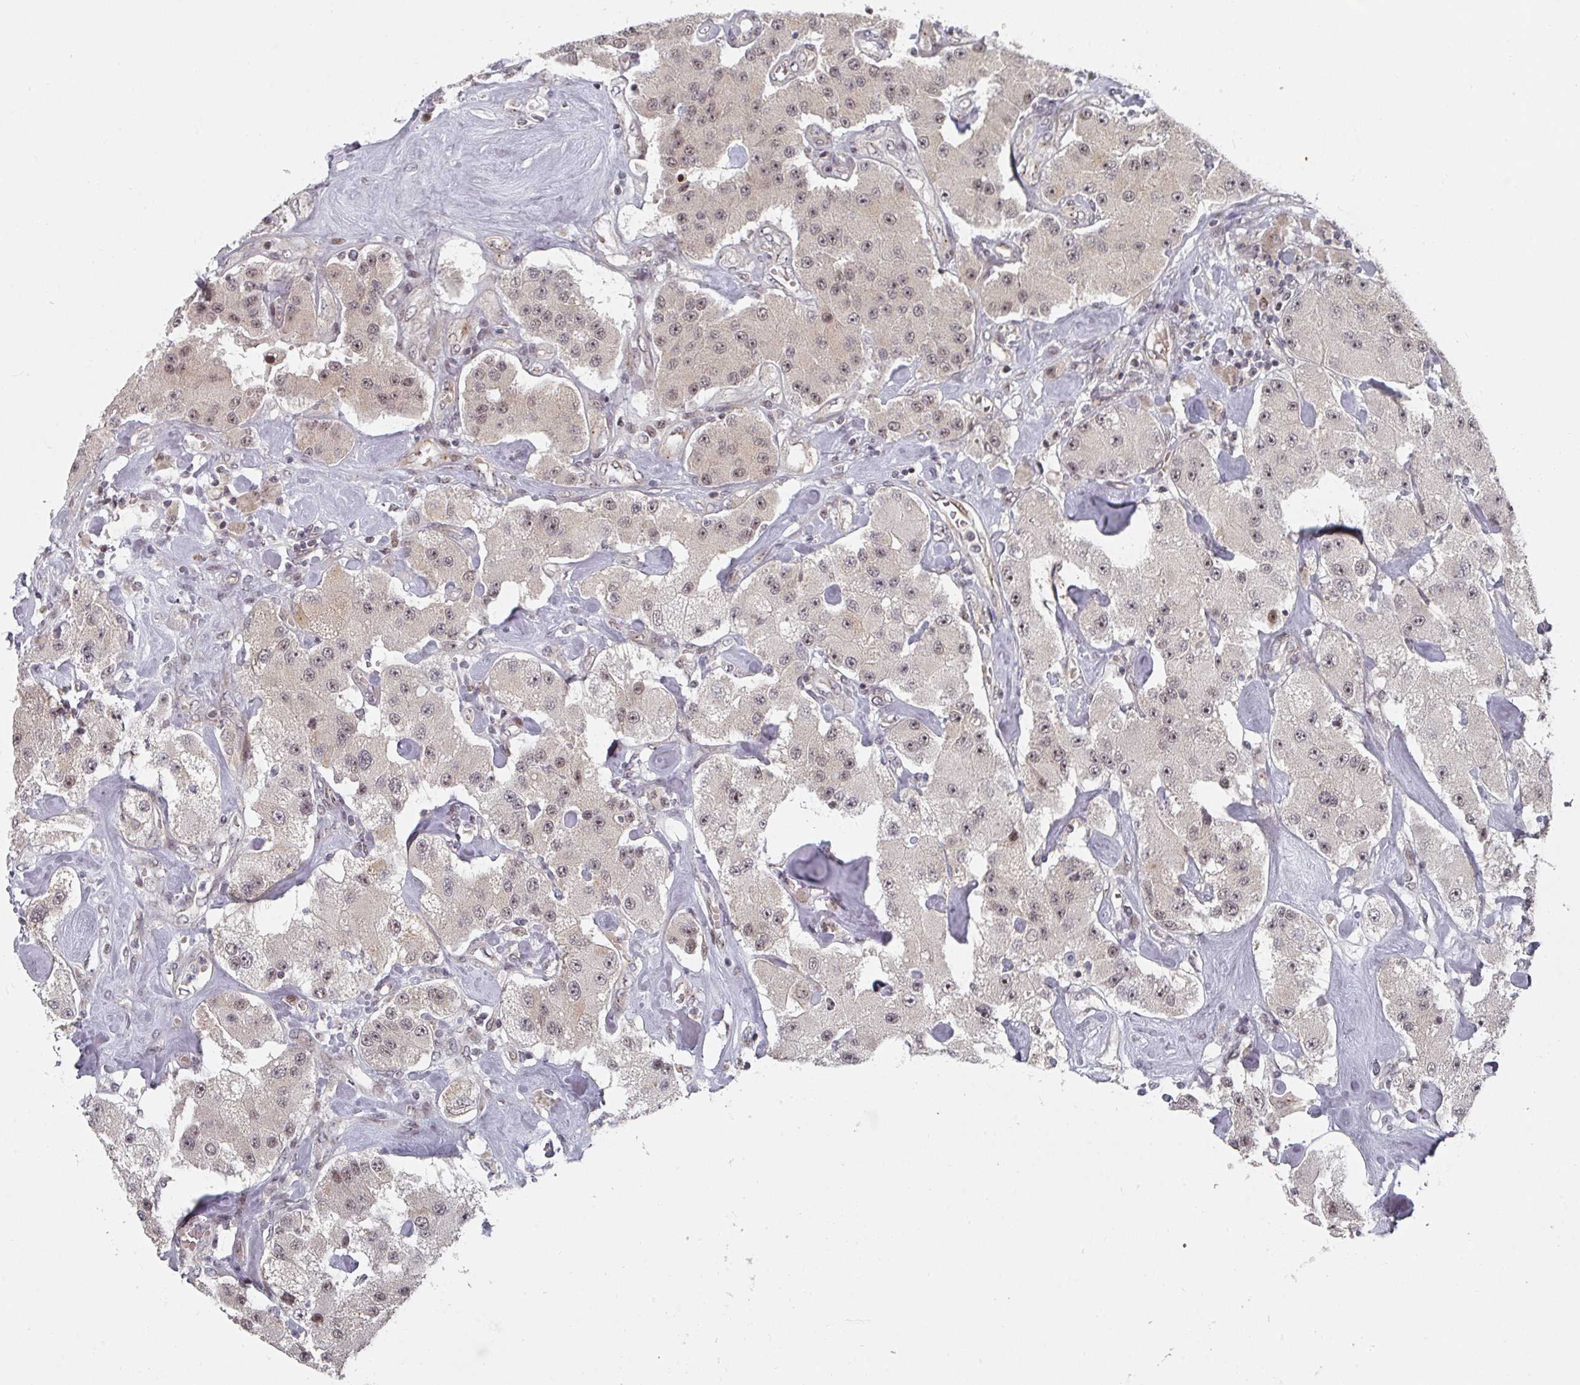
{"staining": {"intensity": "weak", "quantity": ">75%", "location": "nuclear"}, "tissue": "carcinoid", "cell_type": "Tumor cells", "image_type": "cancer", "snomed": [{"axis": "morphology", "description": "Carcinoid, malignant, NOS"}, {"axis": "topography", "description": "Pancreas"}], "caption": "DAB immunohistochemical staining of carcinoid (malignant) exhibits weak nuclear protein expression in about >75% of tumor cells.", "gene": "KIF1C", "patient": {"sex": "male", "age": 41}}